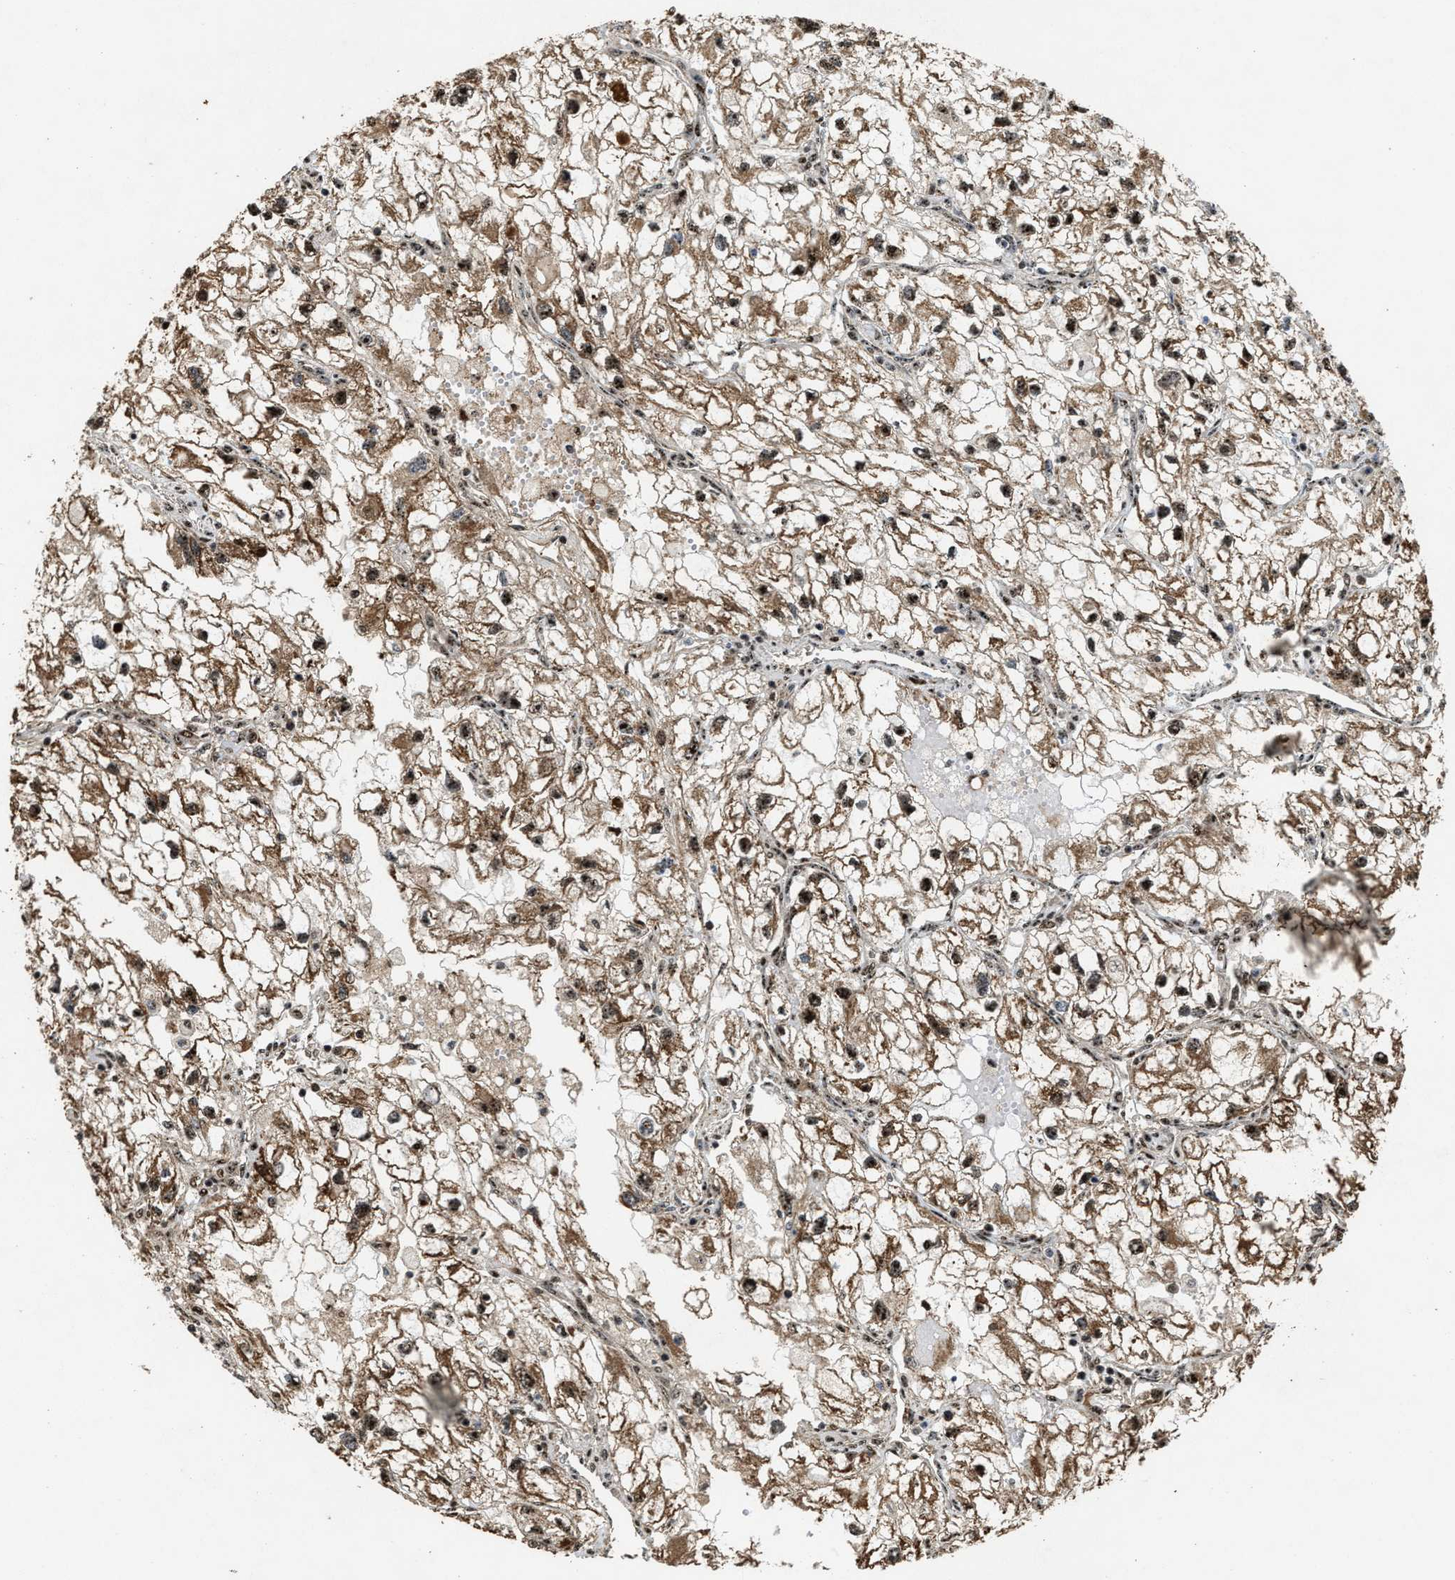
{"staining": {"intensity": "moderate", "quantity": ">75%", "location": "cytoplasmic/membranous,nuclear"}, "tissue": "renal cancer", "cell_type": "Tumor cells", "image_type": "cancer", "snomed": [{"axis": "morphology", "description": "Adenocarcinoma, NOS"}, {"axis": "topography", "description": "Kidney"}], "caption": "Human renal cancer stained for a protein (brown) exhibits moderate cytoplasmic/membranous and nuclear positive staining in approximately >75% of tumor cells.", "gene": "ZNF687", "patient": {"sex": "female", "age": 70}}